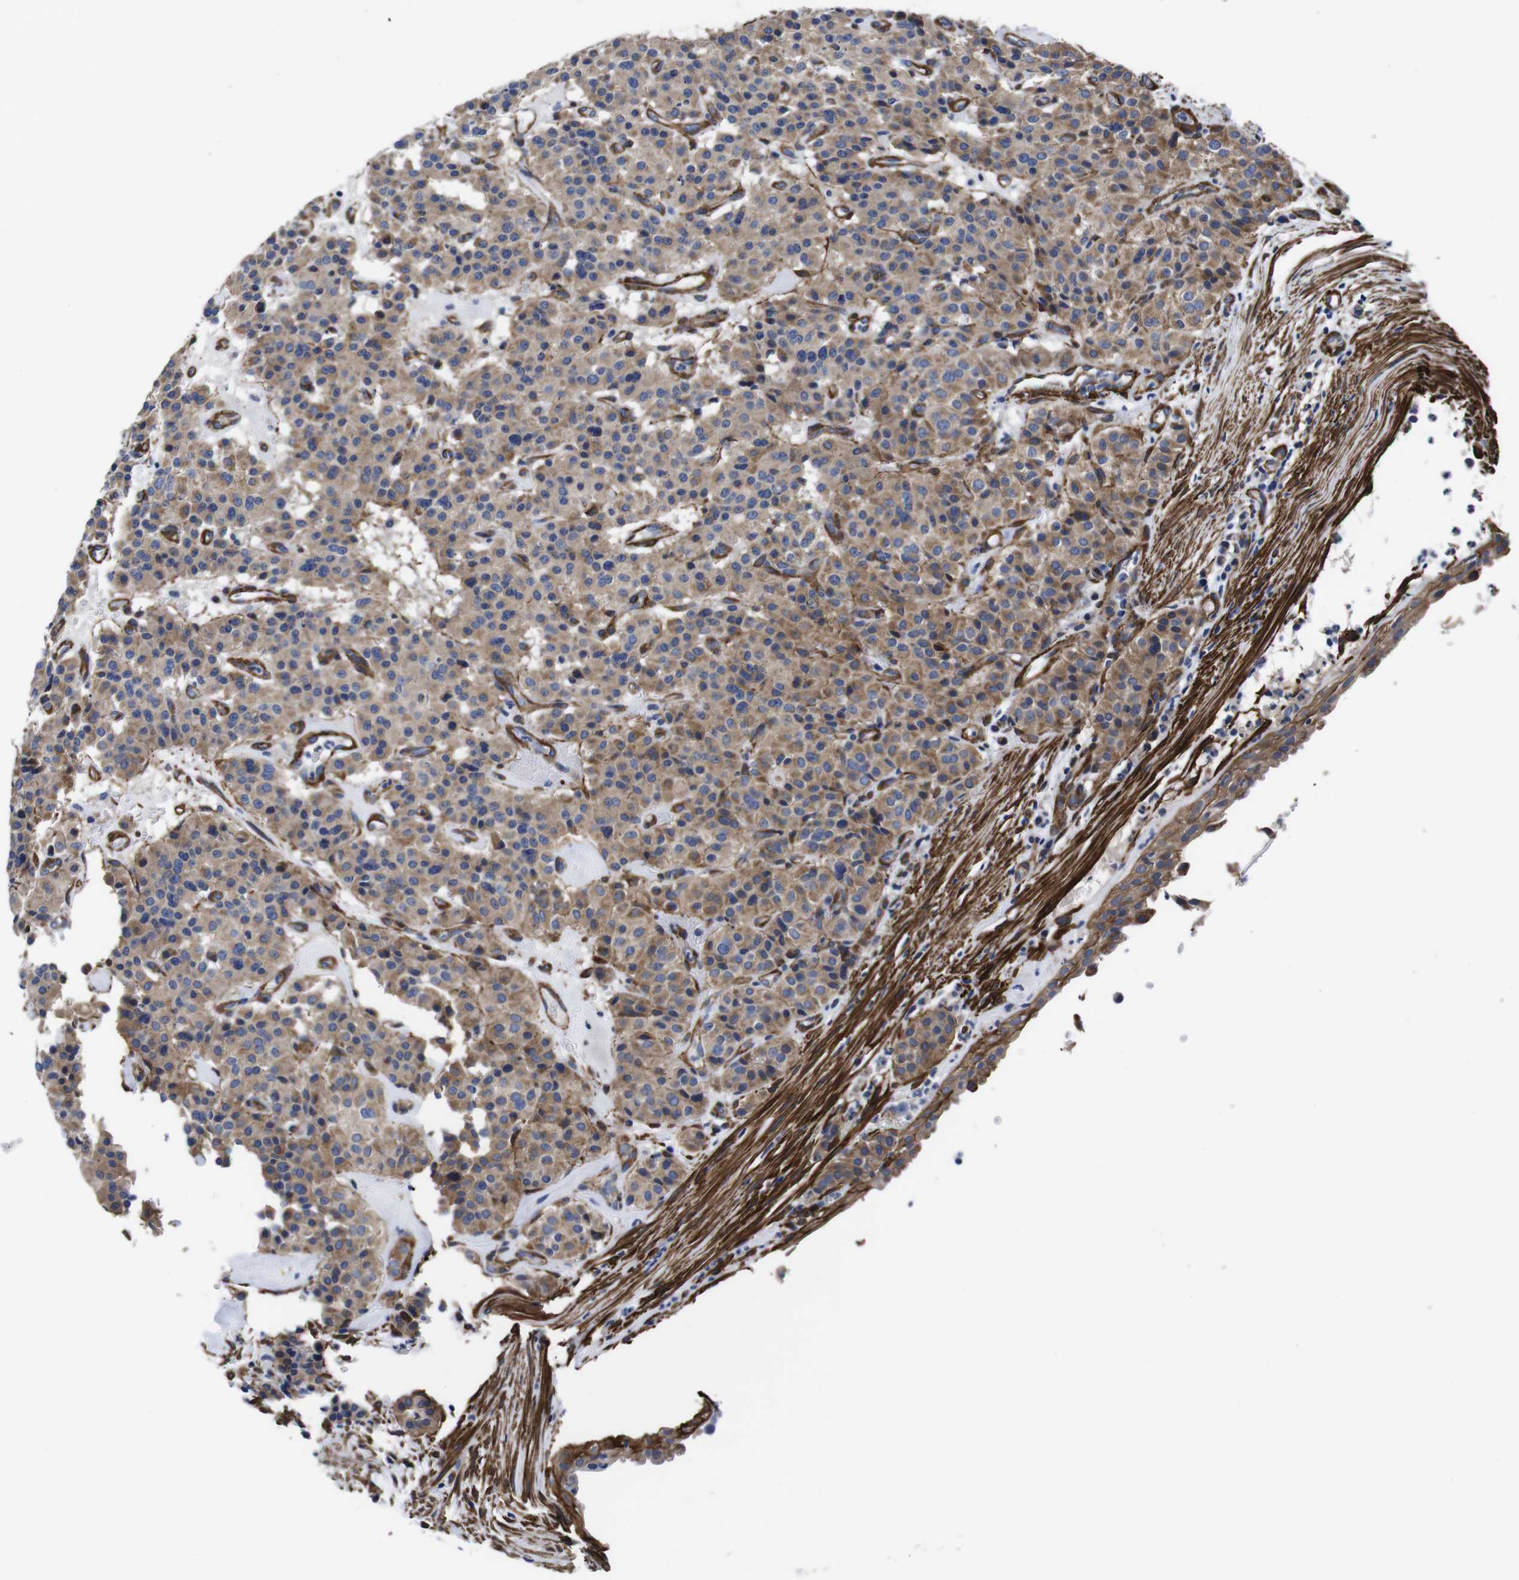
{"staining": {"intensity": "moderate", "quantity": ">75%", "location": "cytoplasmic/membranous"}, "tissue": "carcinoid", "cell_type": "Tumor cells", "image_type": "cancer", "snomed": [{"axis": "morphology", "description": "Carcinoid, malignant, NOS"}, {"axis": "topography", "description": "Lung"}], "caption": "Immunohistochemical staining of human carcinoid displays moderate cytoplasmic/membranous protein expression in approximately >75% of tumor cells.", "gene": "WNT10A", "patient": {"sex": "male", "age": 30}}